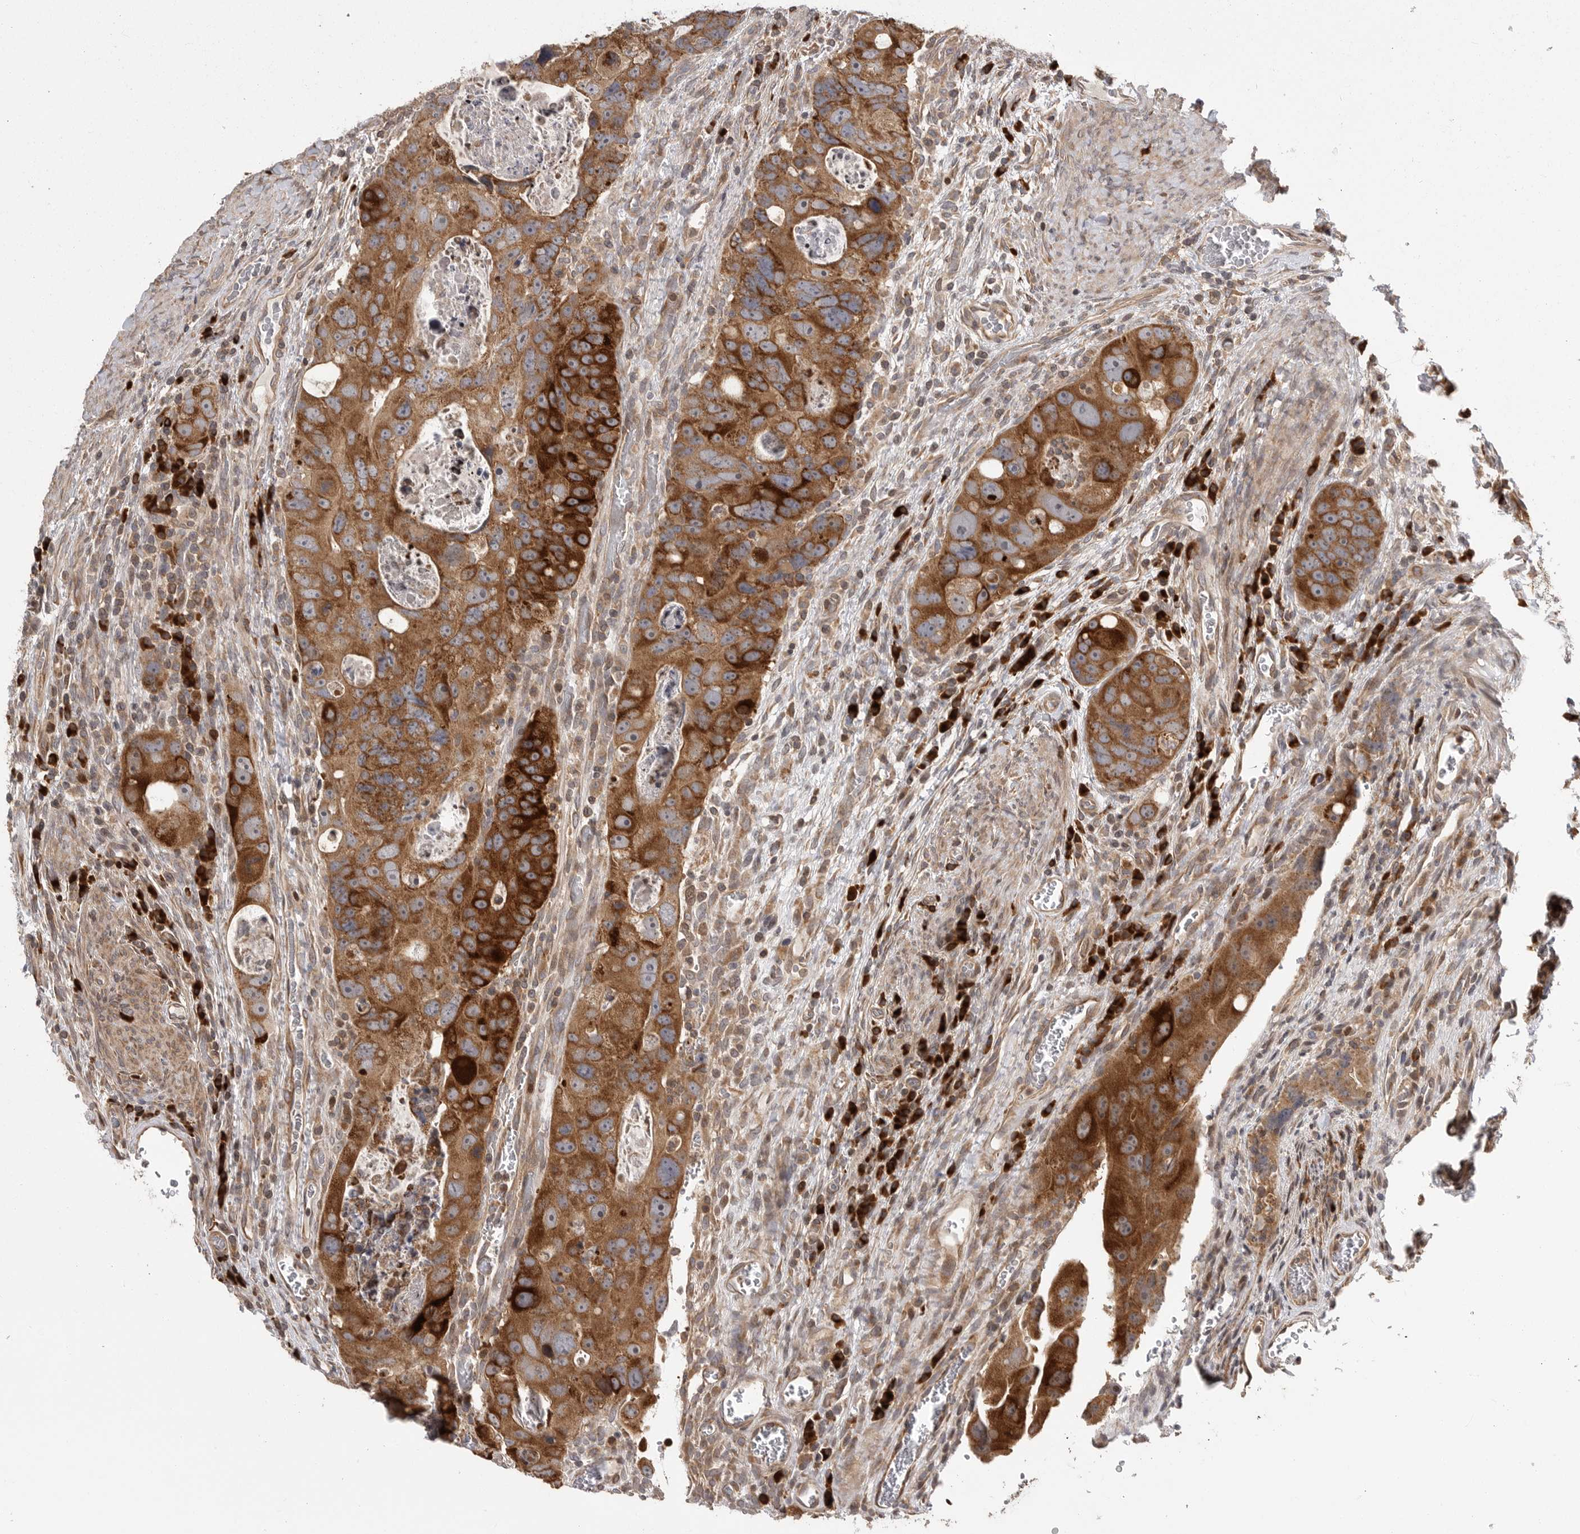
{"staining": {"intensity": "strong", "quantity": ">75%", "location": "cytoplasmic/membranous"}, "tissue": "colorectal cancer", "cell_type": "Tumor cells", "image_type": "cancer", "snomed": [{"axis": "morphology", "description": "Adenocarcinoma, NOS"}, {"axis": "topography", "description": "Rectum"}], "caption": "Immunohistochemistry (IHC) of colorectal cancer (adenocarcinoma) shows high levels of strong cytoplasmic/membranous staining in approximately >75% of tumor cells.", "gene": "OXR1", "patient": {"sex": "male", "age": 59}}